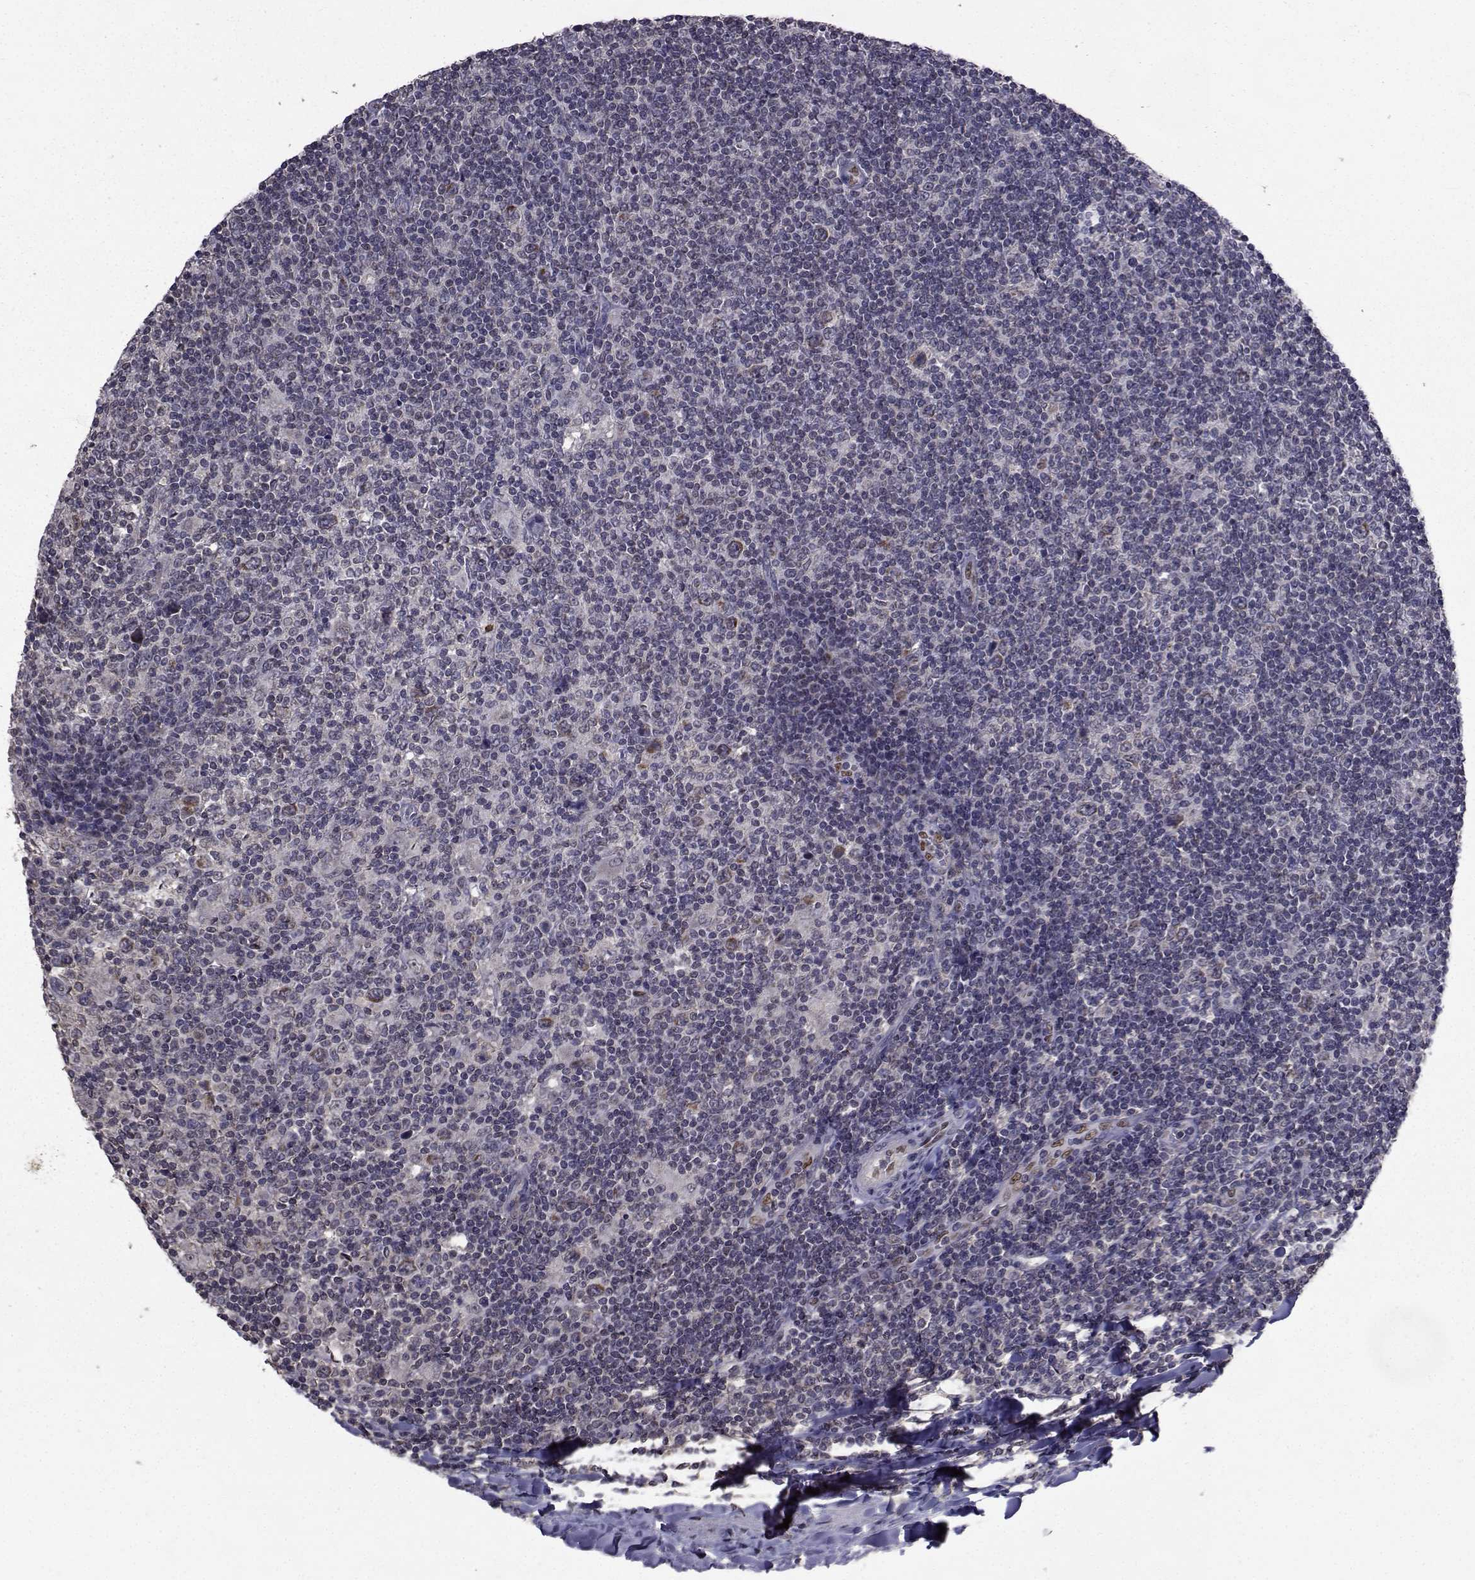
{"staining": {"intensity": "negative", "quantity": "none", "location": "none"}, "tissue": "lymphoma", "cell_type": "Tumor cells", "image_type": "cancer", "snomed": [{"axis": "morphology", "description": "Hodgkin's disease, NOS"}, {"axis": "topography", "description": "Lymph node"}], "caption": "Hodgkin's disease stained for a protein using immunohistochemistry reveals no expression tumor cells.", "gene": "CYP2S1", "patient": {"sex": "male", "age": 40}}